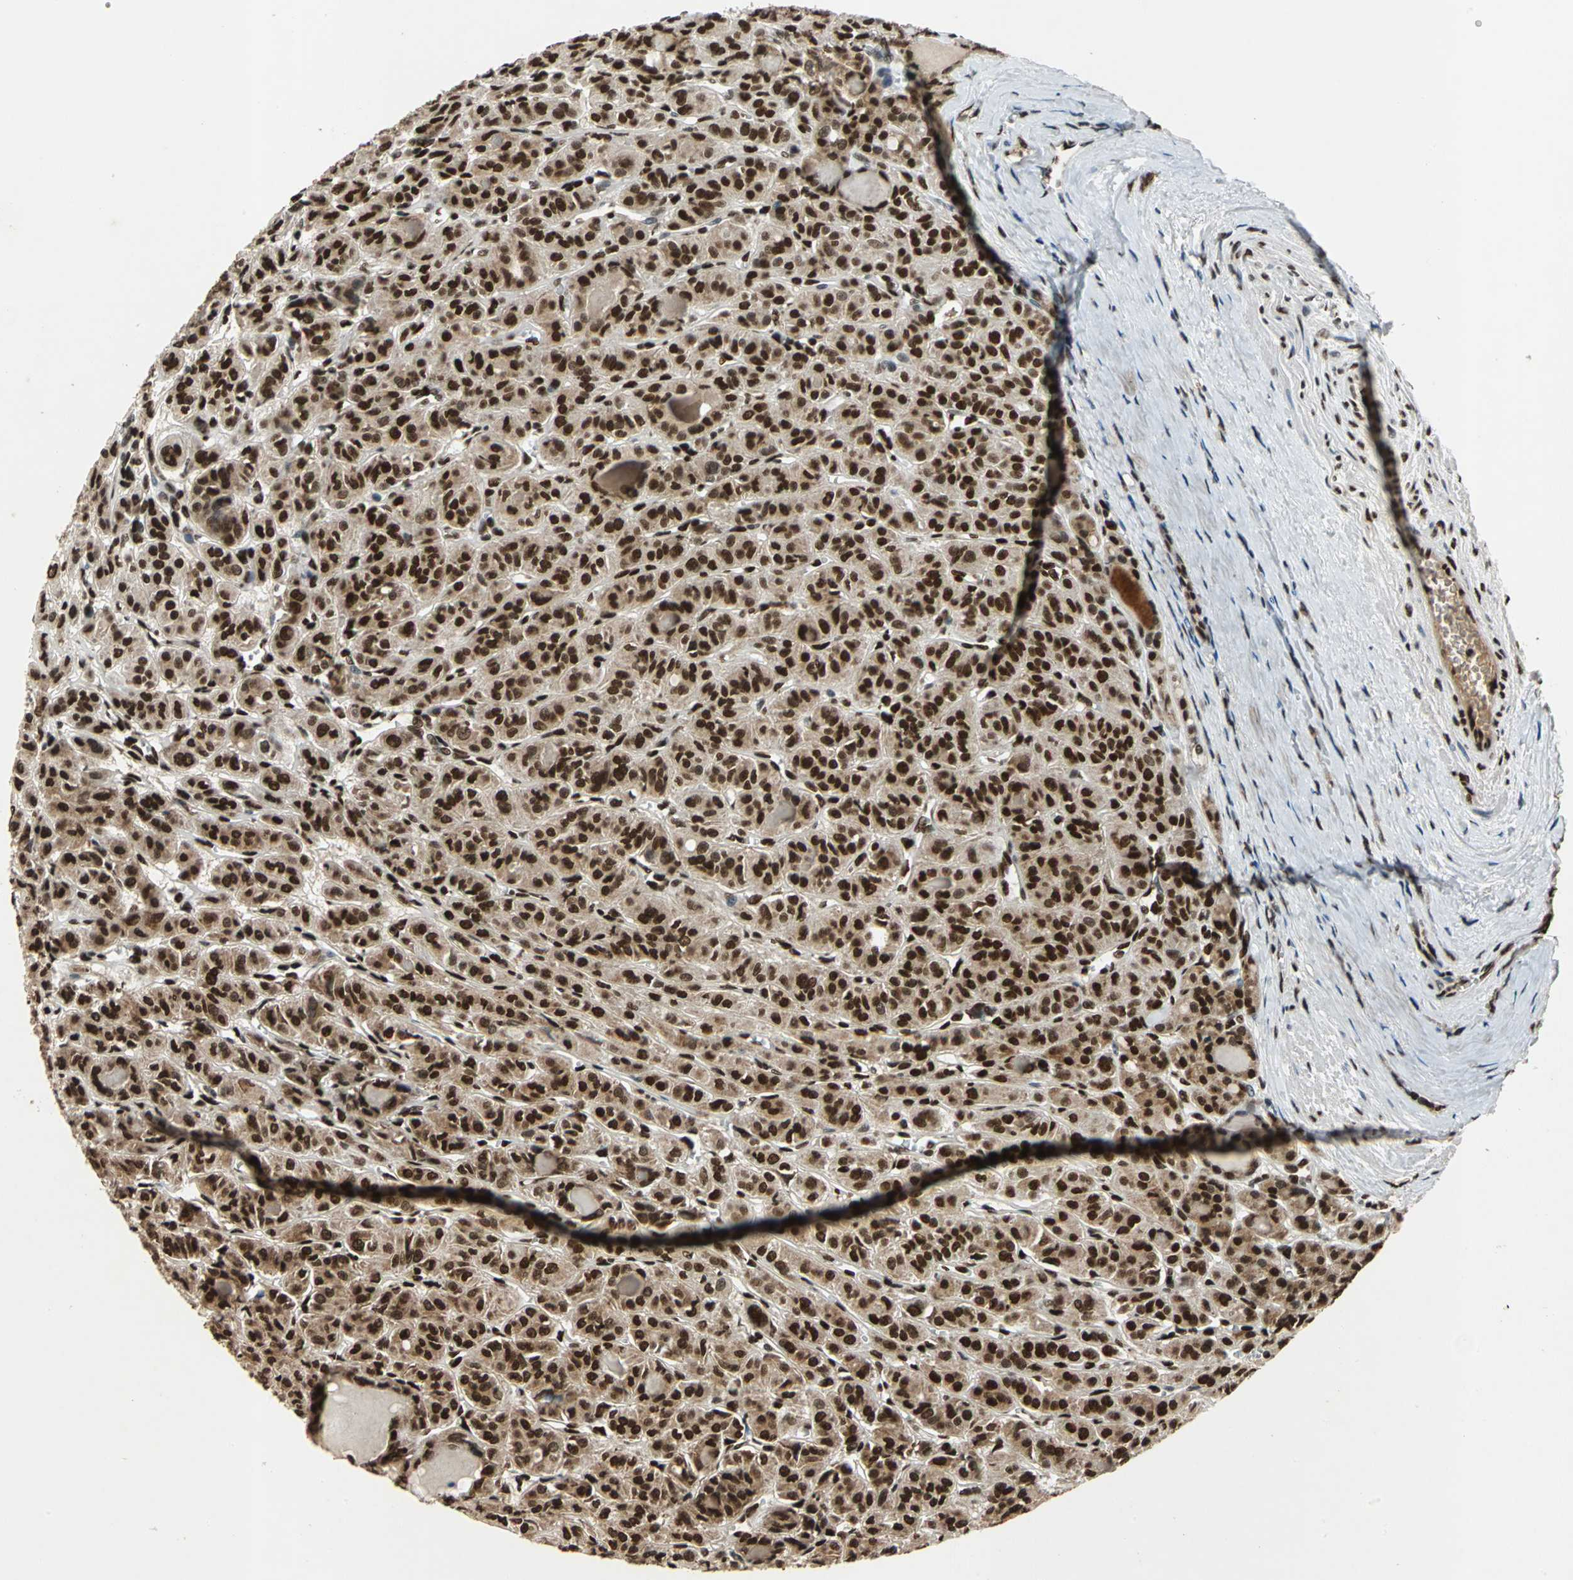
{"staining": {"intensity": "strong", "quantity": ">75%", "location": "cytoplasmic/membranous,nuclear"}, "tissue": "thyroid cancer", "cell_type": "Tumor cells", "image_type": "cancer", "snomed": [{"axis": "morphology", "description": "Follicular adenoma carcinoma, NOS"}, {"axis": "topography", "description": "Thyroid gland"}], "caption": "Immunohistochemistry (IHC) (DAB (3,3'-diaminobenzidine)) staining of follicular adenoma carcinoma (thyroid) reveals strong cytoplasmic/membranous and nuclear protein positivity in about >75% of tumor cells. The protein of interest is shown in brown color, while the nuclei are stained blue.", "gene": "MTA2", "patient": {"sex": "female", "age": 71}}